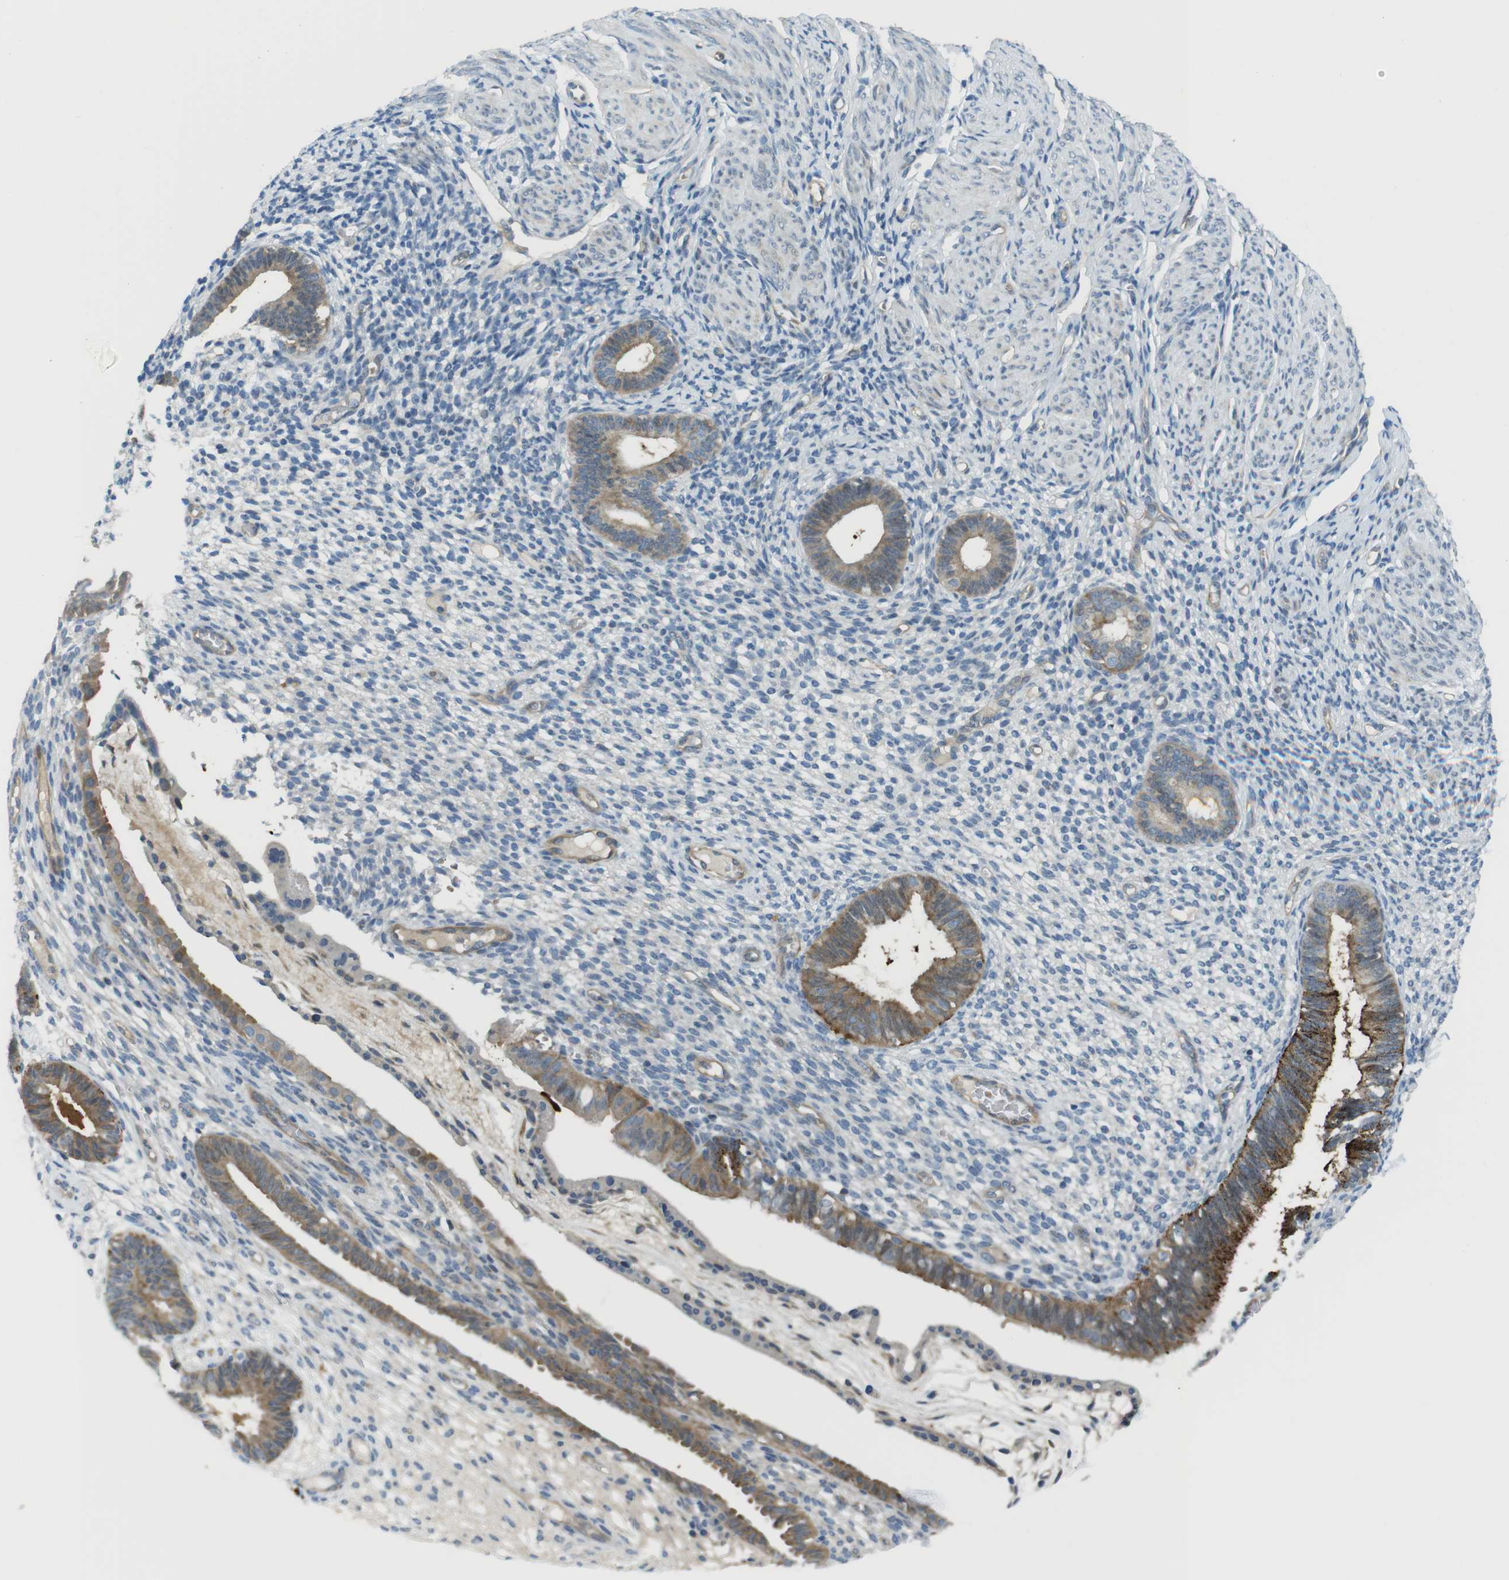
{"staining": {"intensity": "weak", "quantity": "<25%", "location": "cytoplasmic/membranous"}, "tissue": "endometrium", "cell_type": "Cells in endometrial stroma", "image_type": "normal", "snomed": [{"axis": "morphology", "description": "Normal tissue, NOS"}, {"axis": "topography", "description": "Endometrium"}], "caption": "Immunohistochemistry image of benign endometrium: endometrium stained with DAB (3,3'-diaminobenzidine) demonstrates no significant protein staining in cells in endometrial stroma.", "gene": "ABHD15", "patient": {"sex": "female", "age": 61}}